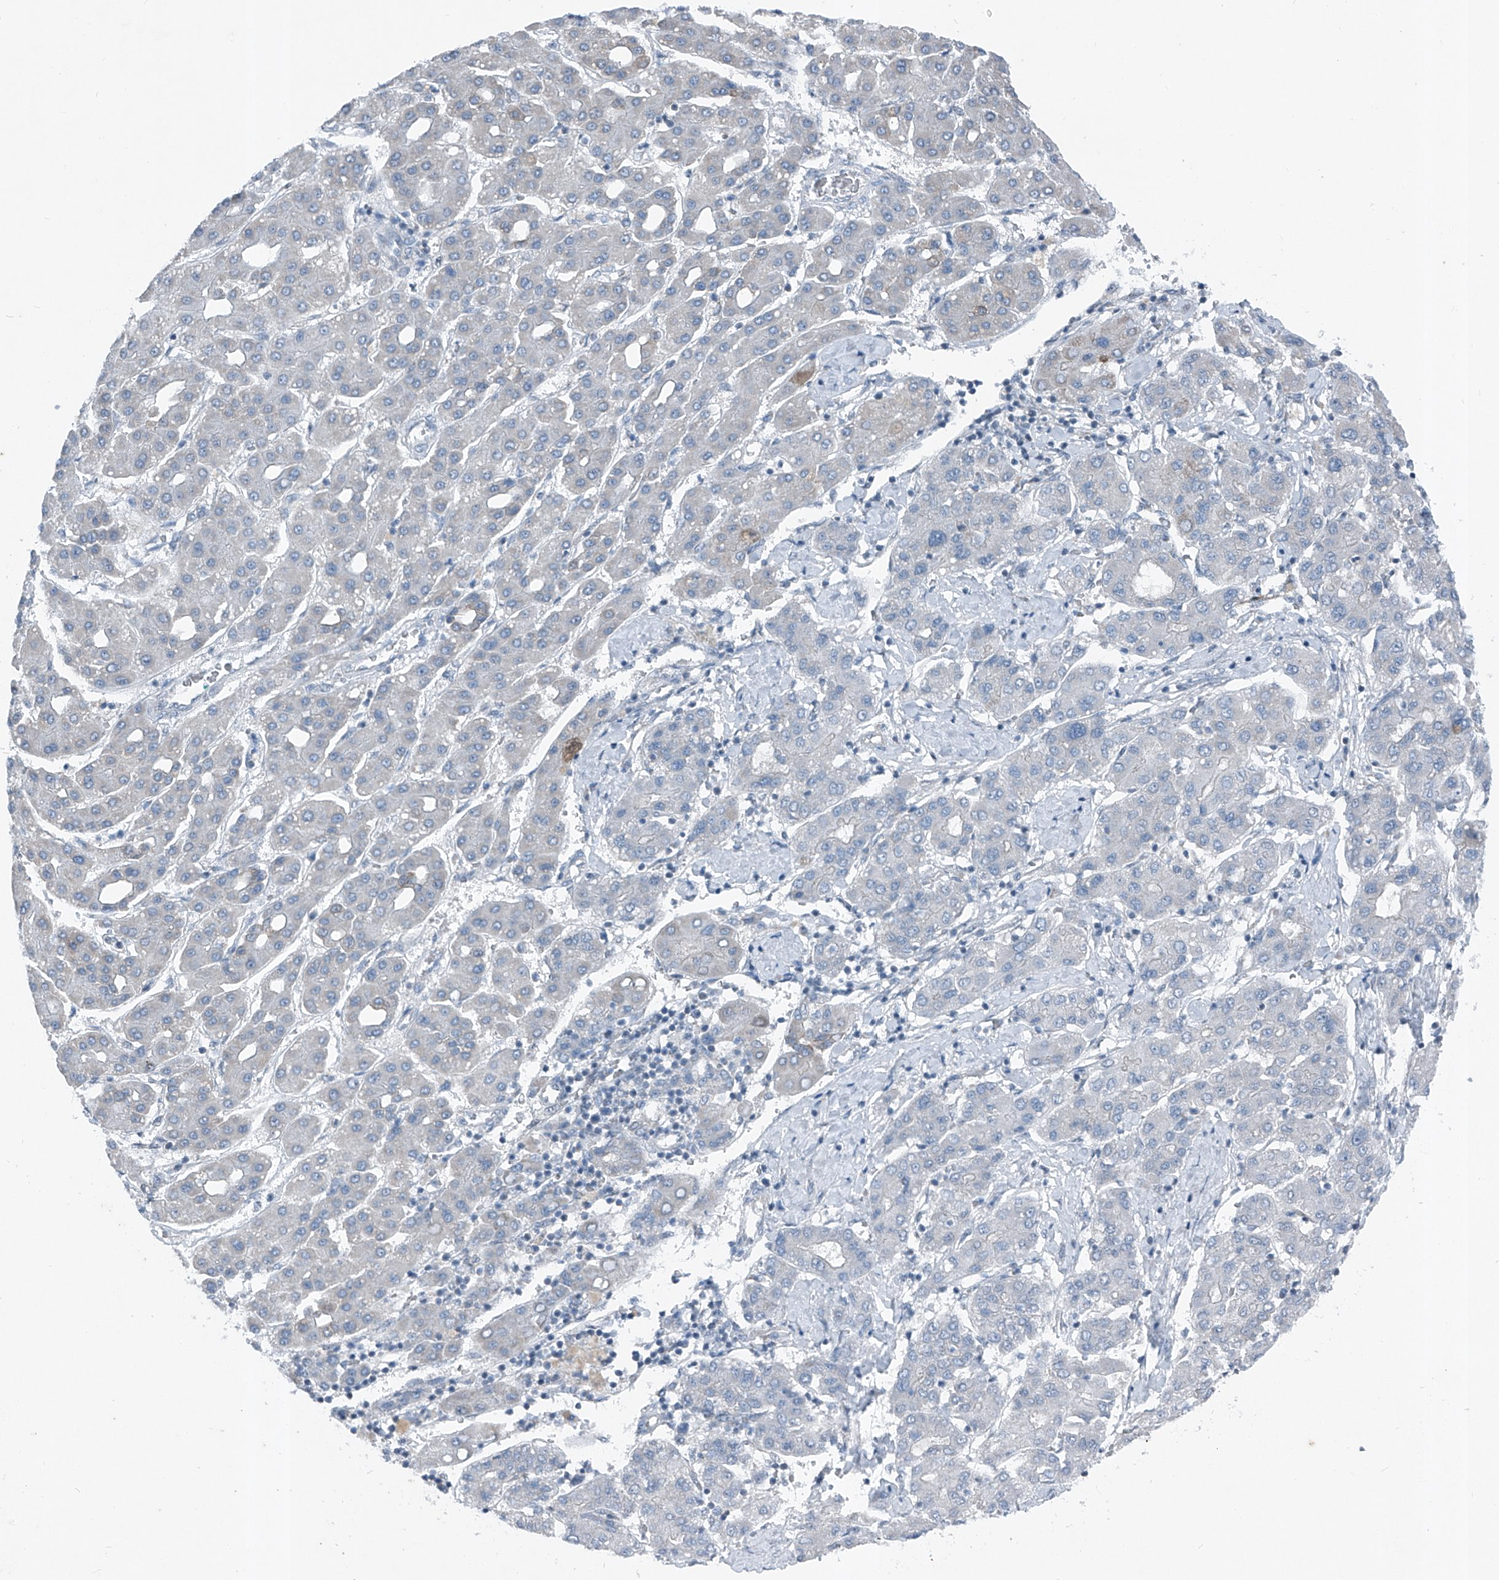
{"staining": {"intensity": "negative", "quantity": "none", "location": "none"}, "tissue": "liver cancer", "cell_type": "Tumor cells", "image_type": "cancer", "snomed": [{"axis": "morphology", "description": "Carcinoma, Hepatocellular, NOS"}, {"axis": "topography", "description": "Liver"}], "caption": "Human hepatocellular carcinoma (liver) stained for a protein using immunohistochemistry (IHC) exhibits no expression in tumor cells.", "gene": "DYRK1B", "patient": {"sex": "male", "age": 65}}